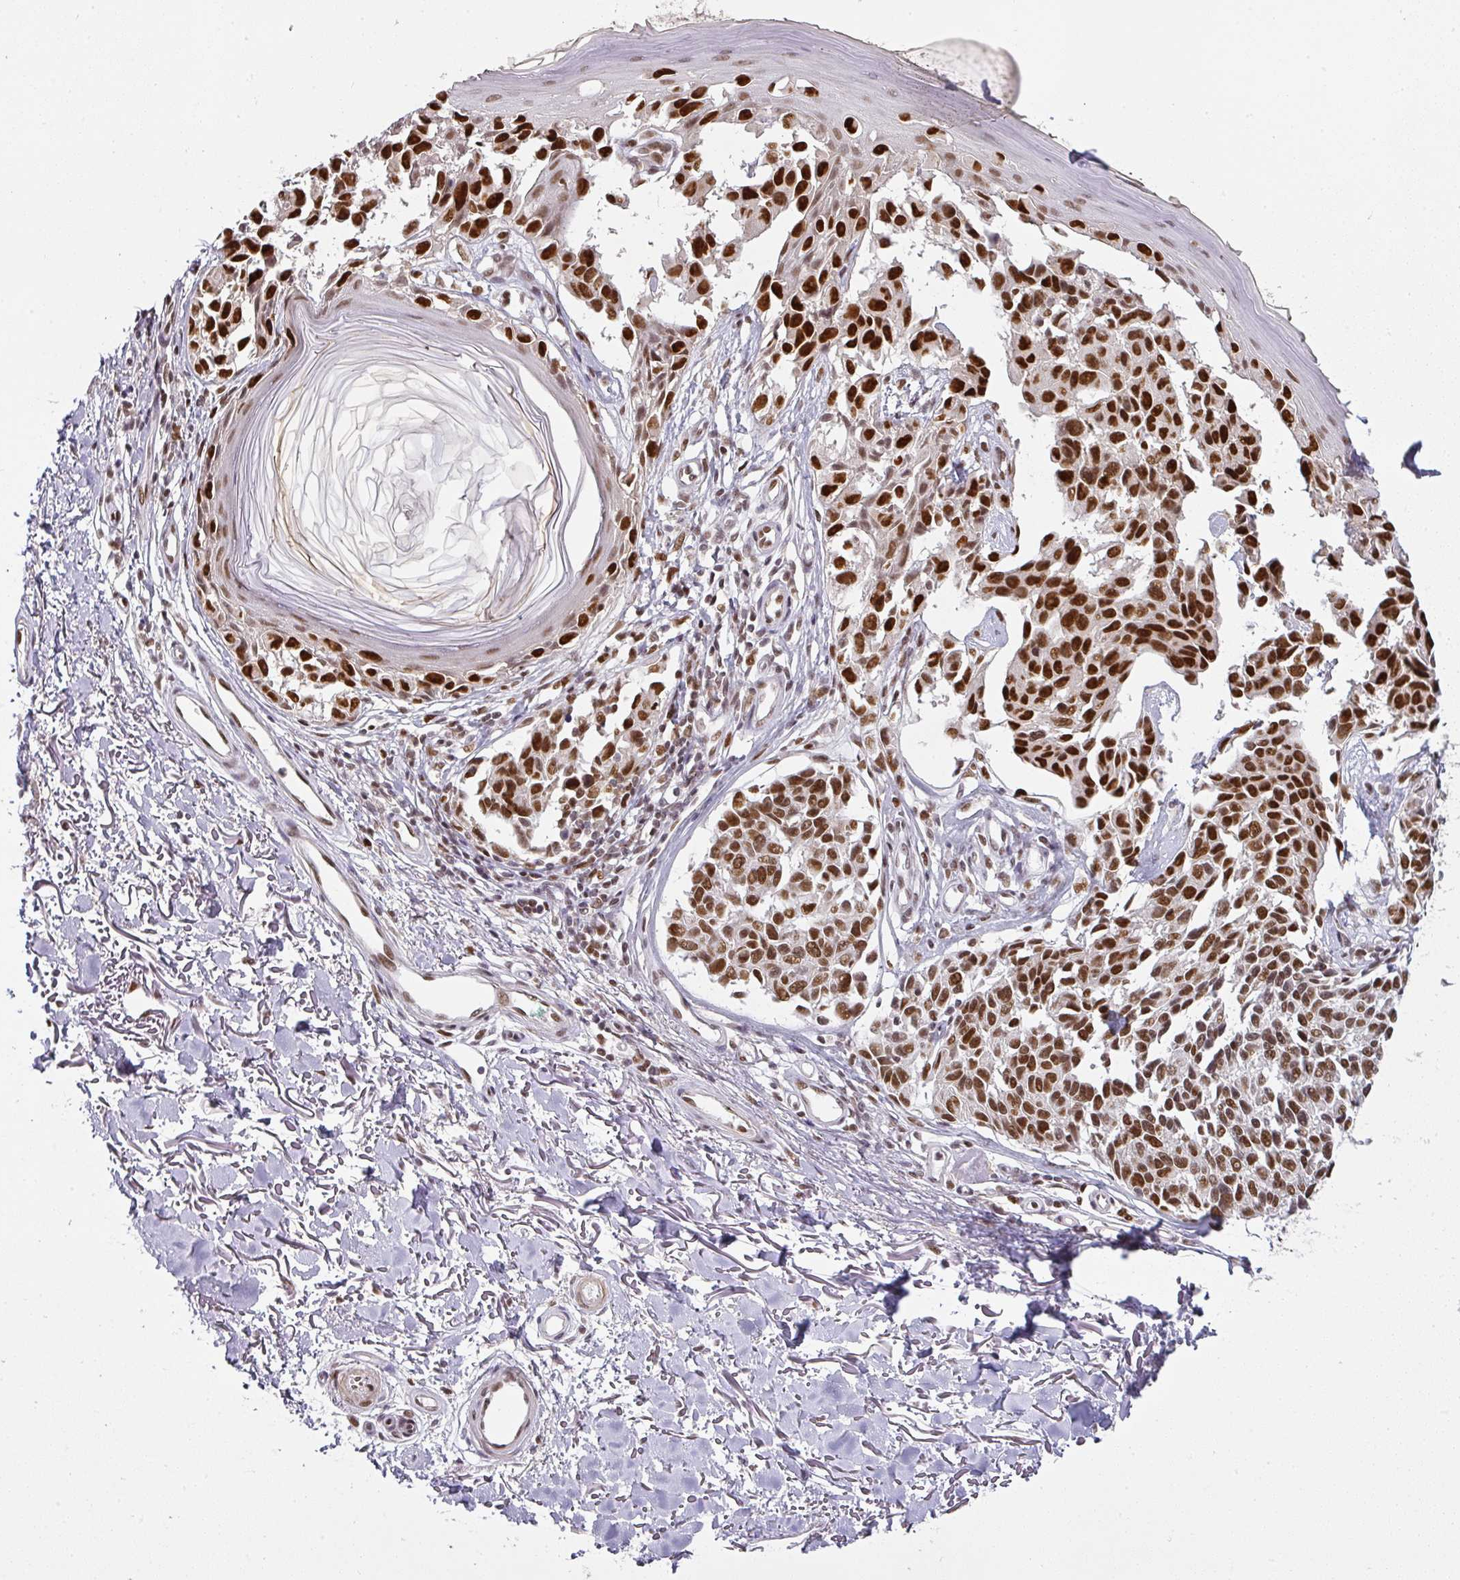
{"staining": {"intensity": "strong", "quantity": ">75%", "location": "nuclear"}, "tissue": "melanoma", "cell_type": "Tumor cells", "image_type": "cancer", "snomed": [{"axis": "morphology", "description": "Malignant melanoma, NOS"}, {"axis": "topography", "description": "Skin"}], "caption": "Immunohistochemistry (DAB (3,3'-diaminobenzidine)) staining of melanoma shows strong nuclear protein staining in about >75% of tumor cells.", "gene": "GPRIN2", "patient": {"sex": "male", "age": 73}}